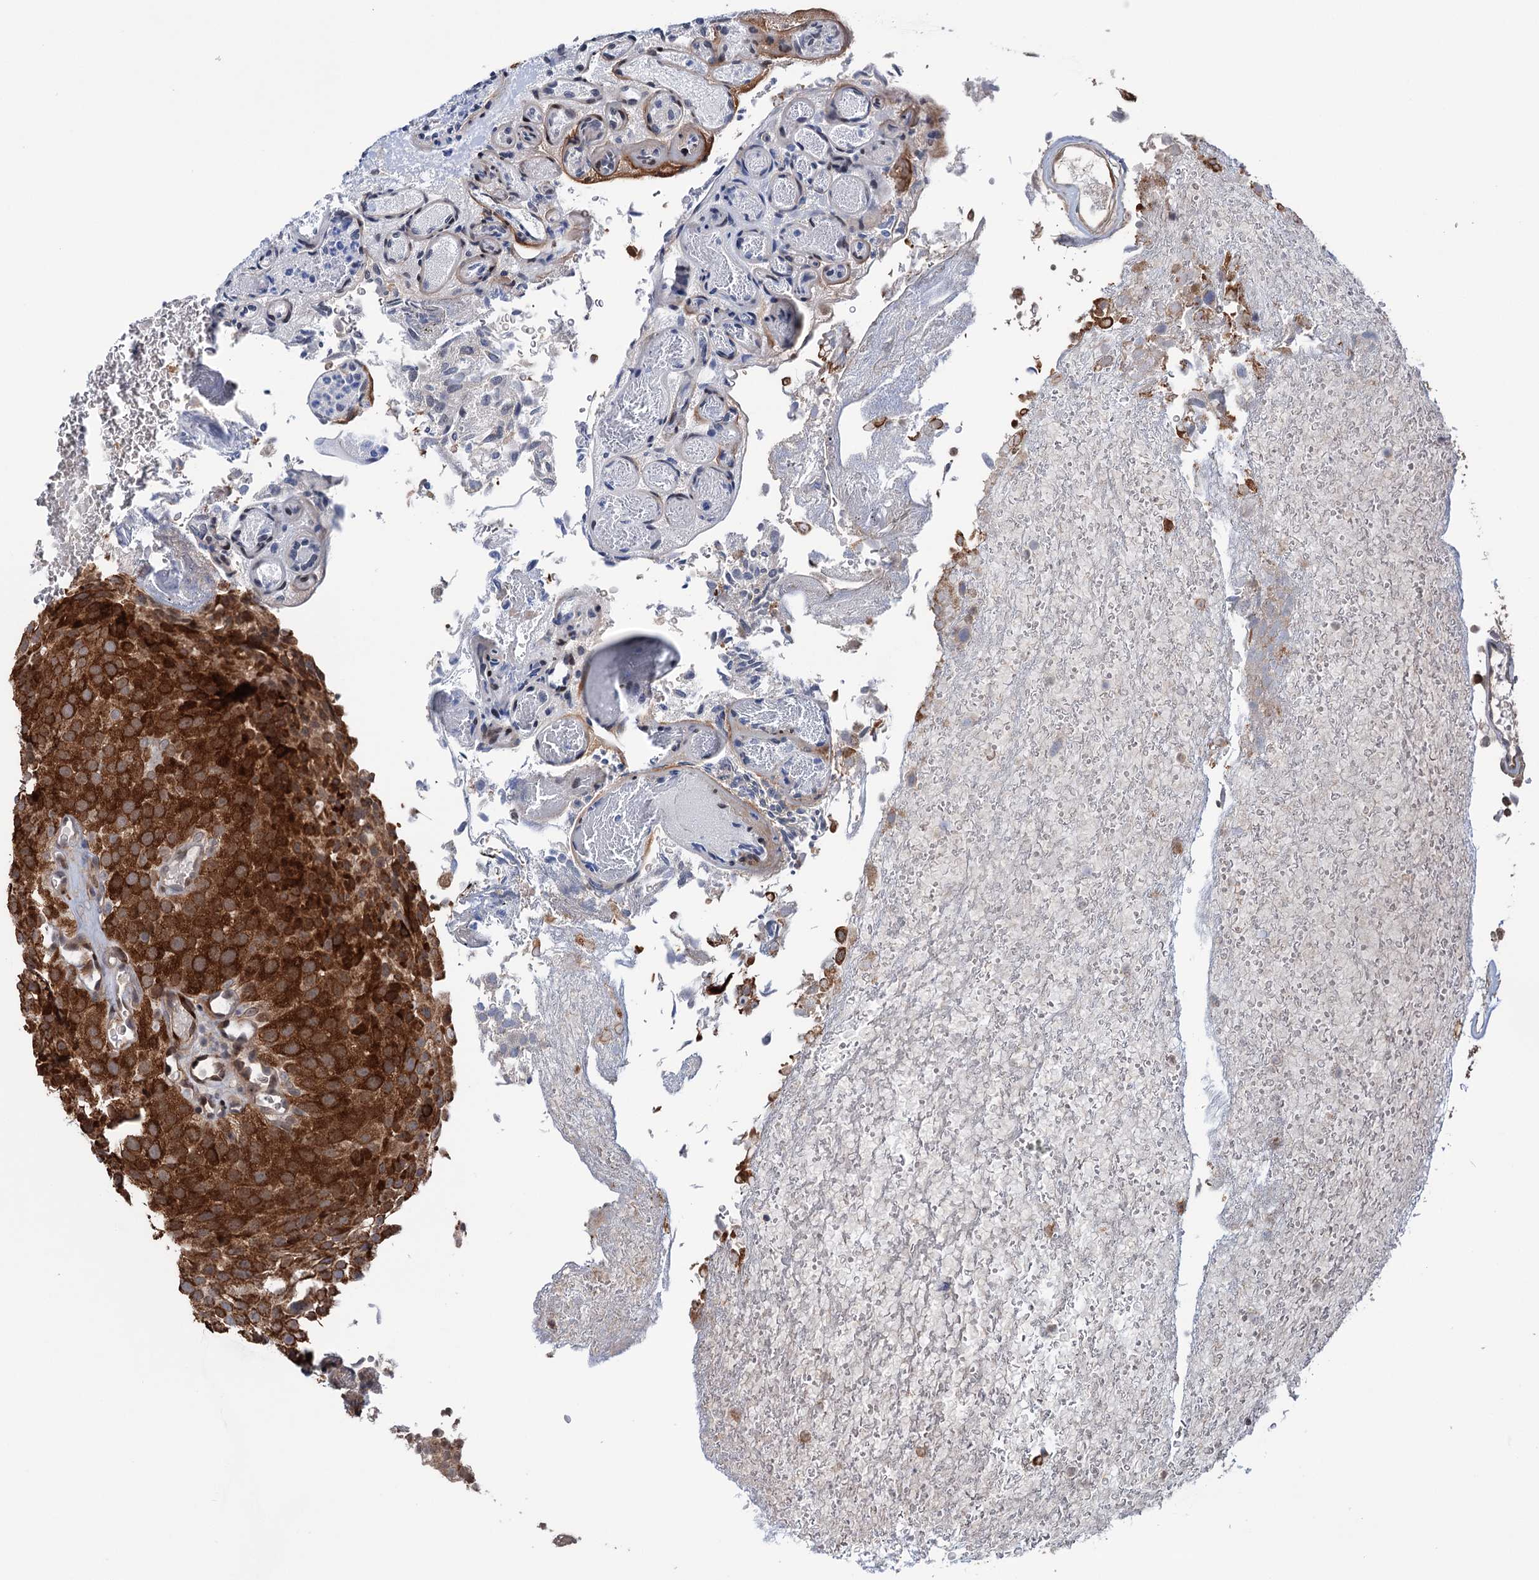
{"staining": {"intensity": "strong", "quantity": ">75%", "location": "cytoplasmic/membranous"}, "tissue": "urothelial cancer", "cell_type": "Tumor cells", "image_type": "cancer", "snomed": [{"axis": "morphology", "description": "Urothelial carcinoma, Low grade"}, {"axis": "topography", "description": "Urinary bladder"}], "caption": "This is a micrograph of immunohistochemistry (IHC) staining of low-grade urothelial carcinoma, which shows strong positivity in the cytoplasmic/membranous of tumor cells.", "gene": "NCAPD2", "patient": {"sex": "male", "age": 78}}